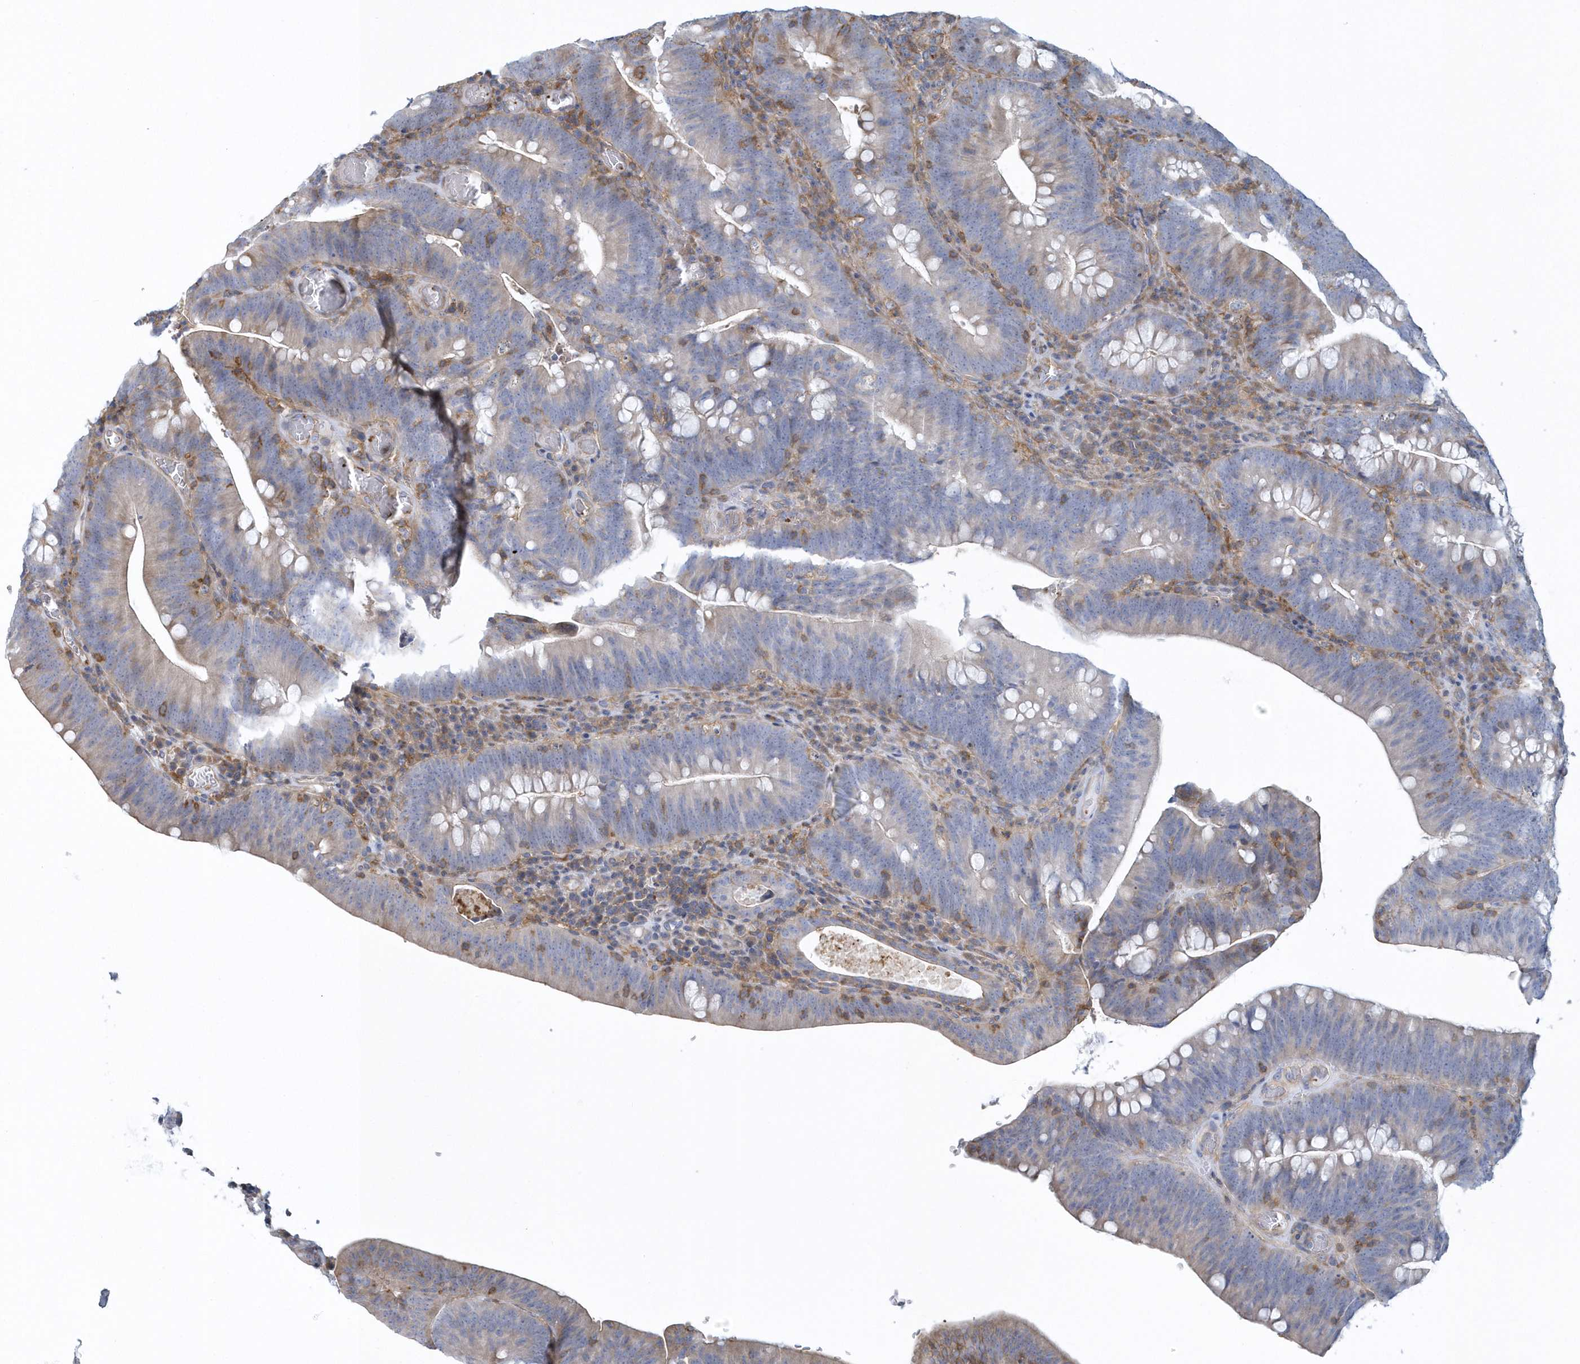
{"staining": {"intensity": "negative", "quantity": "none", "location": "none"}, "tissue": "colorectal cancer", "cell_type": "Tumor cells", "image_type": "cancer", "snomed": [{"axis": "morphology", "description": "Normal tissue, NOS"}, {"axis": "topography", "description": "Colon"}], "caption": "Micrograph shows no protein expression in tumor cells of colorectal cancer tissue. (Brightfield microscopy of DAB (3,3'-diaminobenzidine) IHC at high magnification).", "gene": "ARAP2", "patient": {"sex": "female", "age": 82}}